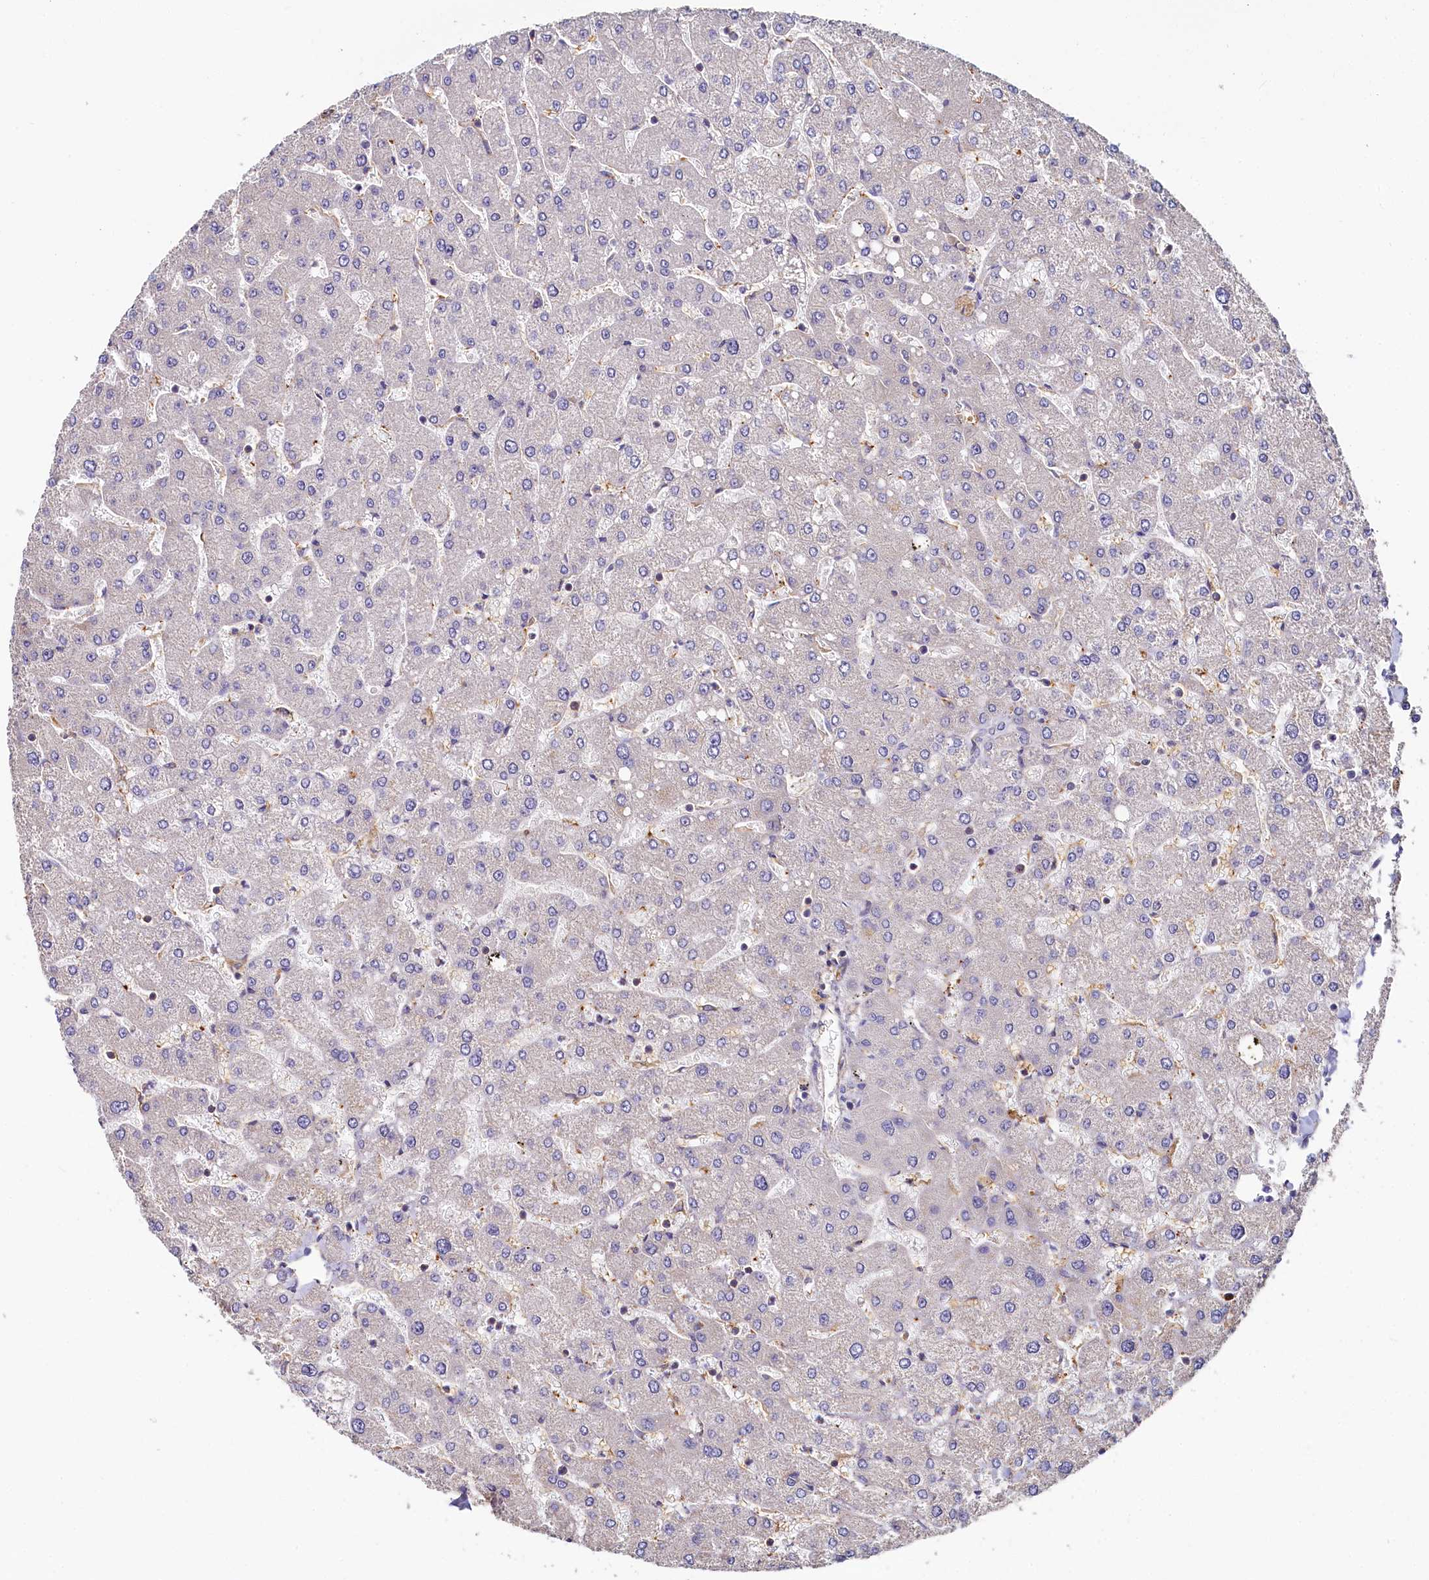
{"staining": {"intensity": "negative", "quantity": "none", "location": "none"}, "tissue": "liver", "cell_type": "Cholangiocytes", "image_type": "normal", "snomed": [{"axis": "morphology", "description": "Normal tissue, NOS"}, {"axis": "topography", "description": "Liver"}], "caption": "A high-resolution histopathology image shows immunohistochemistry staining of unremarkable liver, which shows no significant expression in cholangiocytes.", "gene": "PPIP5K1", "patient": {"sex": "male", "age": 55}}